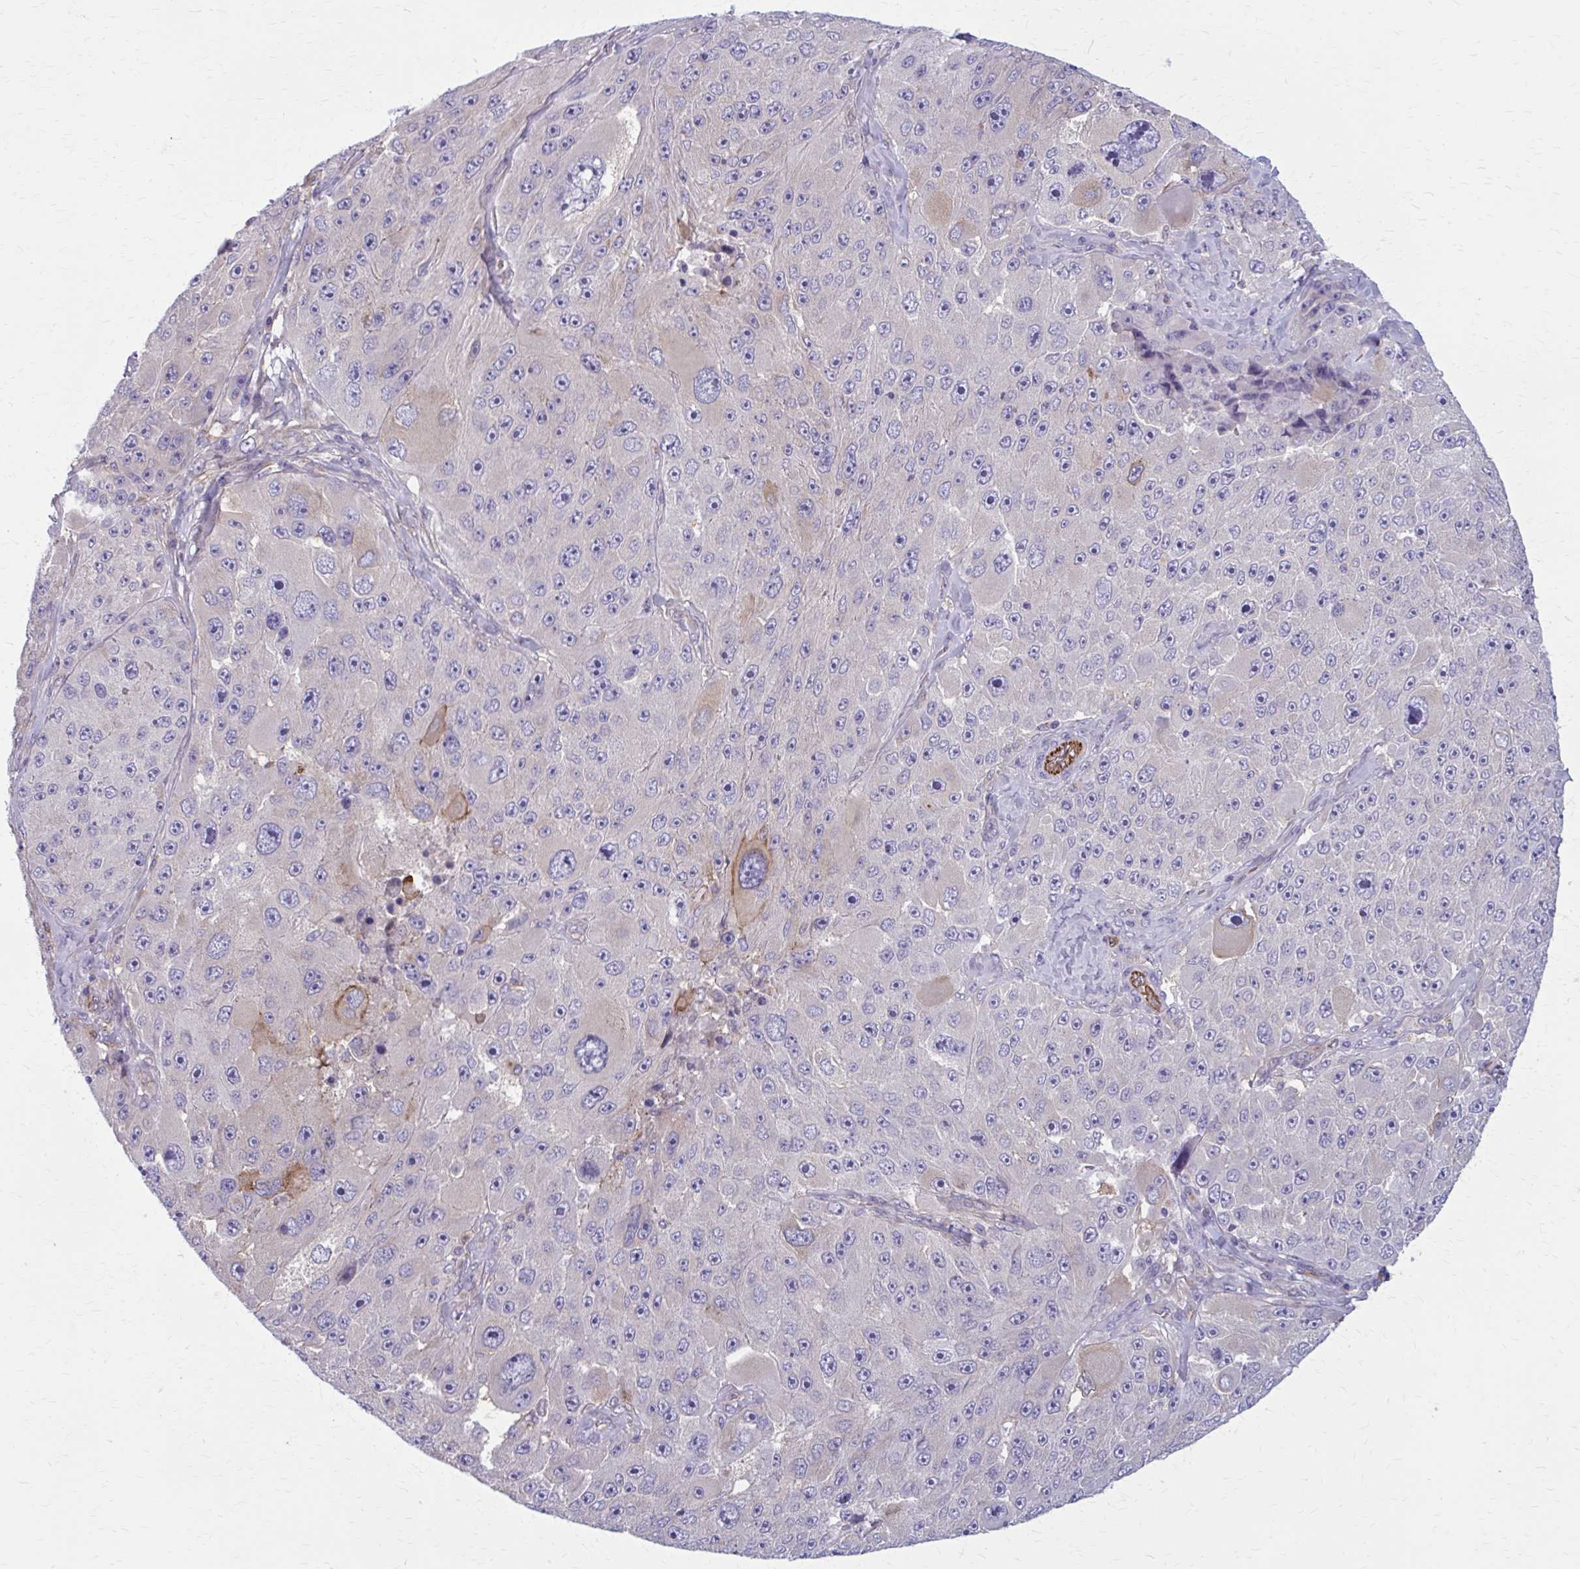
{"staining": {"intensity": "moderate", "quantity": "<25%", "location": "cytoplasmic/membranous"}, "tissue": "melanoma", "cell_type": "Tumor cells", "image_type": "cancer", "snomed": [{"axis": "morphology", "description": "Malignant melanoma, Metastatic site"}, {"axis": "topography", "description": "Lymph node"}], "caption": "Brown immunohistochemical staining in human malignant melanoma (metastatic site) displays moderate cytoplasmic/membranous positivity in approximately <25% of tumor cells.", "gene": "ZDHHC7", "patient": {"sex": "male", "age": 62}}